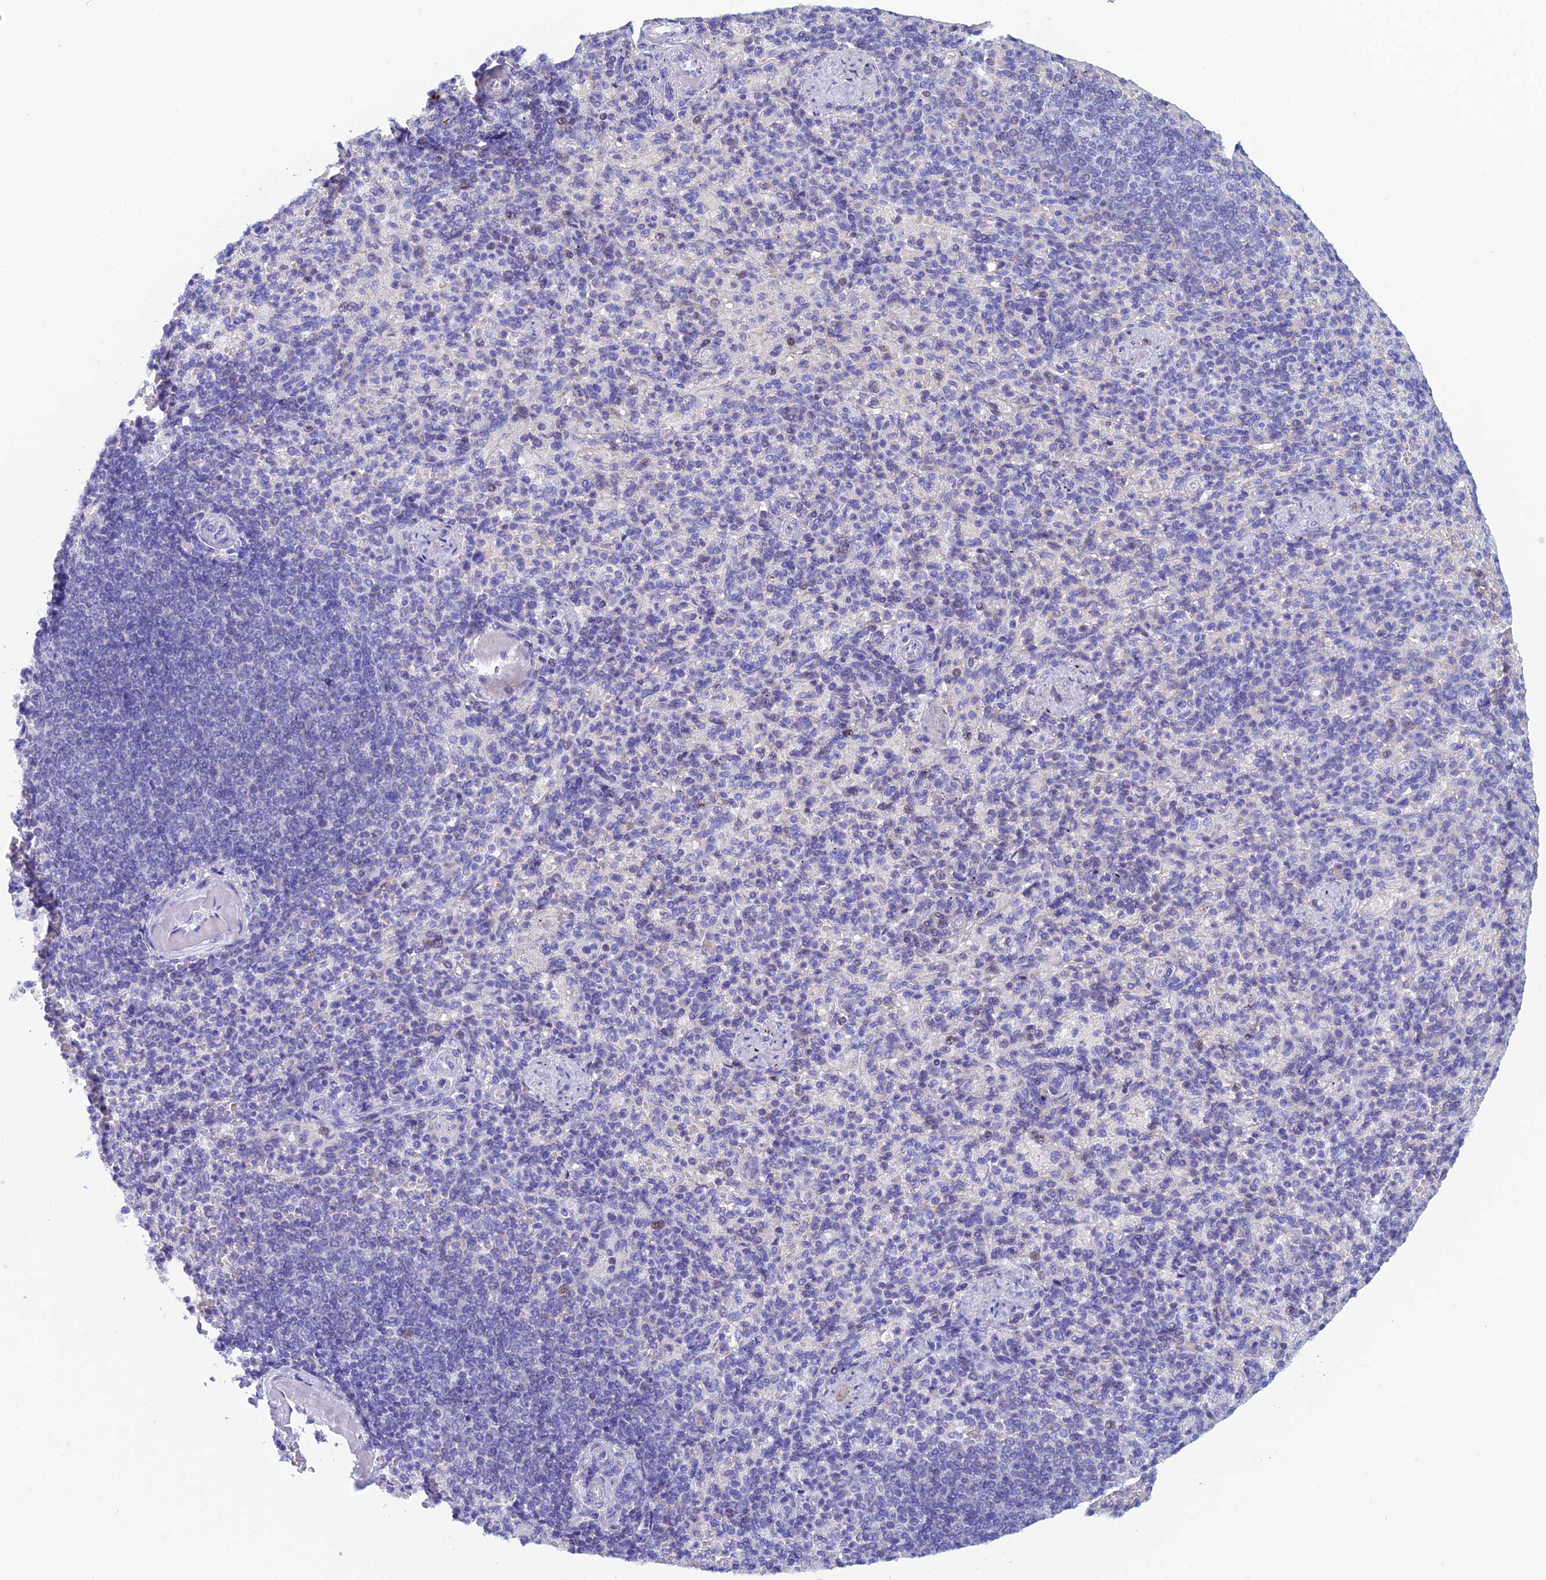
{"staining": {"intensity": "negative", "quantity": "none", "location": "none"}, "tissue": "spleen", "cell_type": "Cells in red pulp", "image_type": "normal", "snomed": [{"axis": "morphology", "description": "Normal tissue, NOS"}, {"axis": "topography", "description": "Spleen"}], "caption": "Immunohistochemical staining of normal human spleen reveals no significant expression in cells in red pulp. (DAB immunohistochemistry visualized using brightfield microscopy, high magnification).", "gene": "PSMC3IP", "patient": {"sex": "female", "age": 74}}